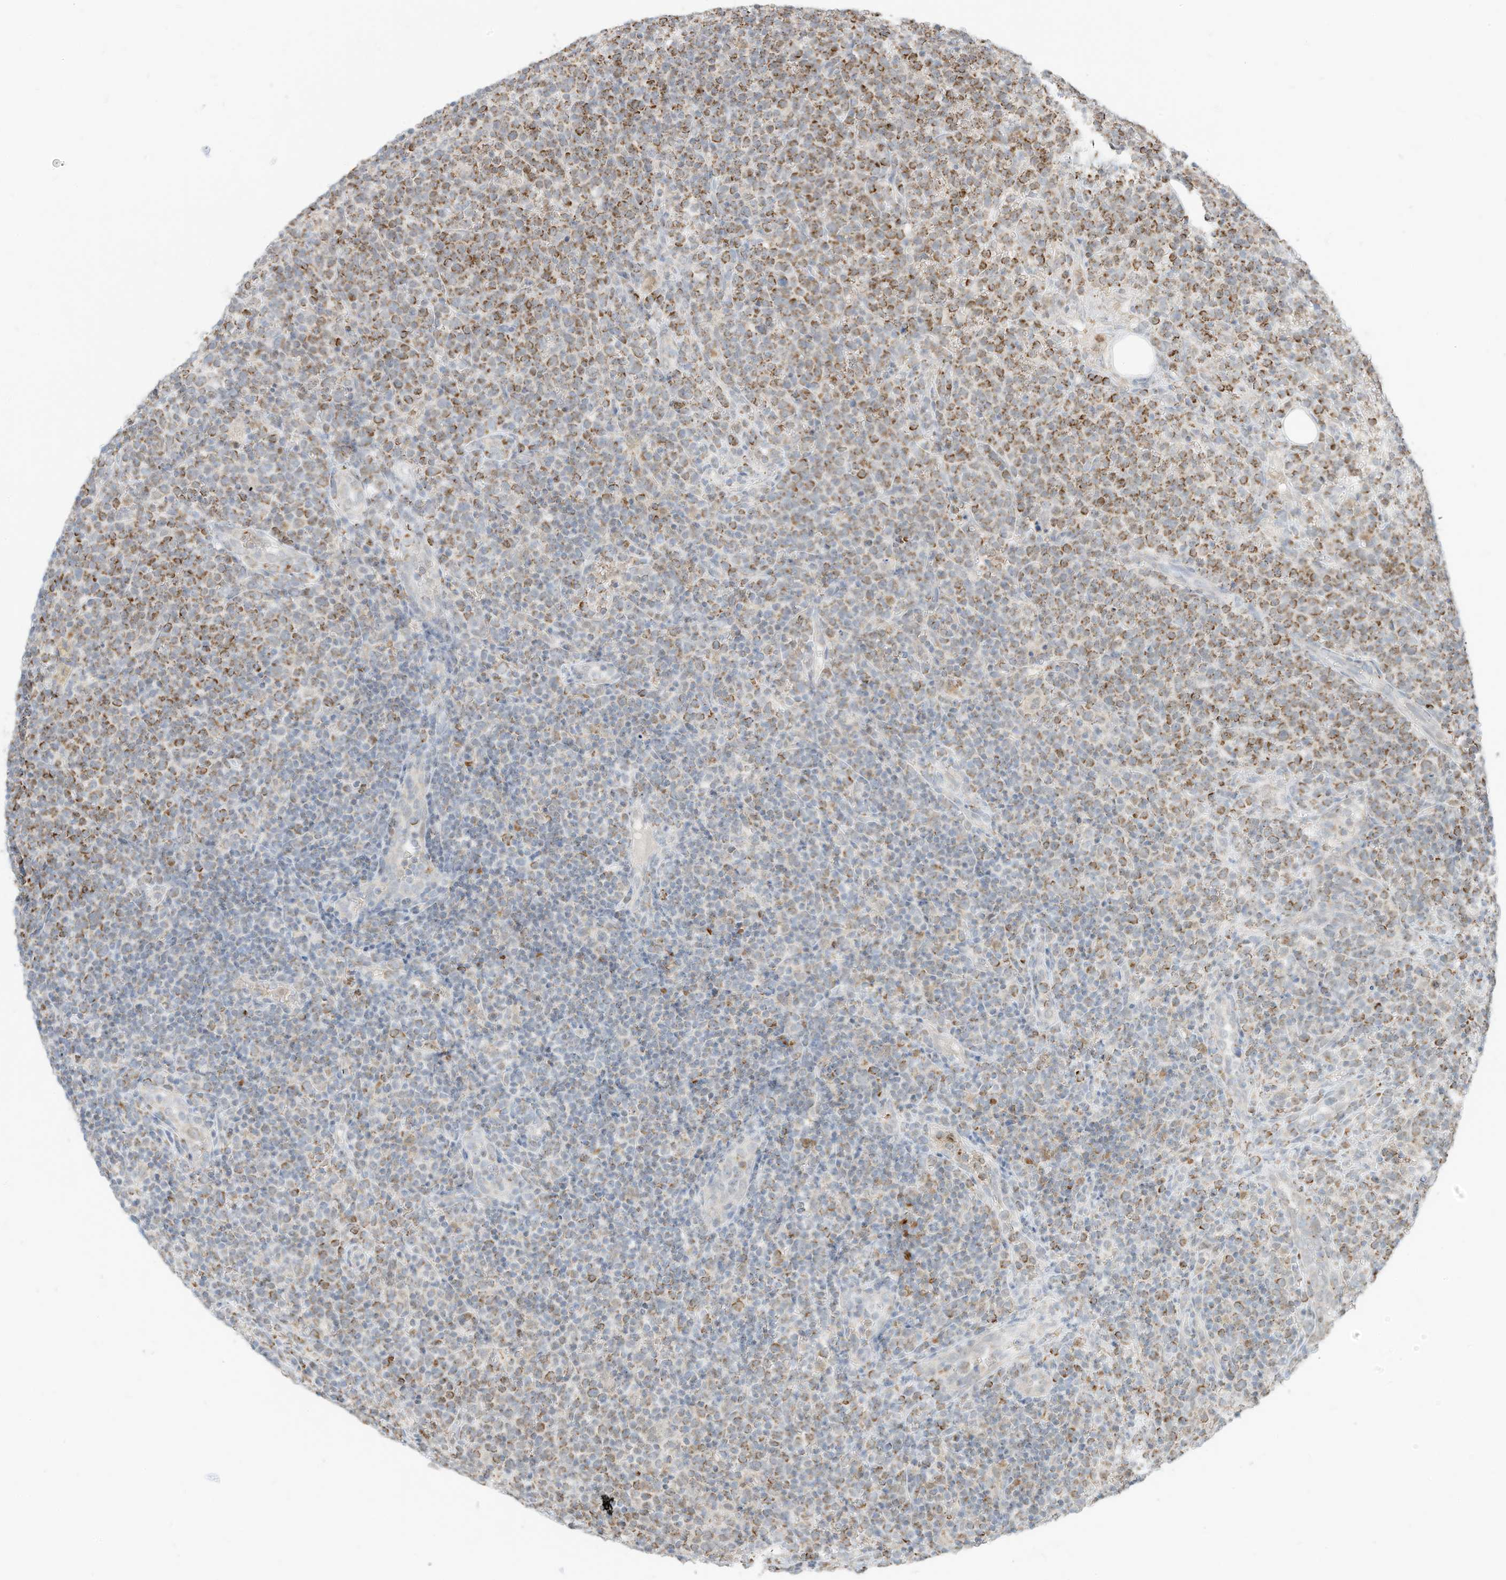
{"staining": {"intensity": "moderate", "quantity": "25%-75%", "location": "cytoplasmic/membranous"}, "tissue": "lymphoma", "cell_type": "Tumor cells", "image_type": "cancer", "snomed": [{"axis": "morphology", "description": "Malignant lymphoma, non-Hodgkin's type, High grade"}, {"axis": "topography", "description": "Lymph node"}], "caption": "Moderate cytoplasmic/membranous staining for a protein is seen in approximately 25%-75% of tumor cells of high-grade malignant lymphoma, non-Hodgkin's type using immunohistochemistry.", "gene": "MTUS2", "patient": {"sex": "male", "age": 61}}